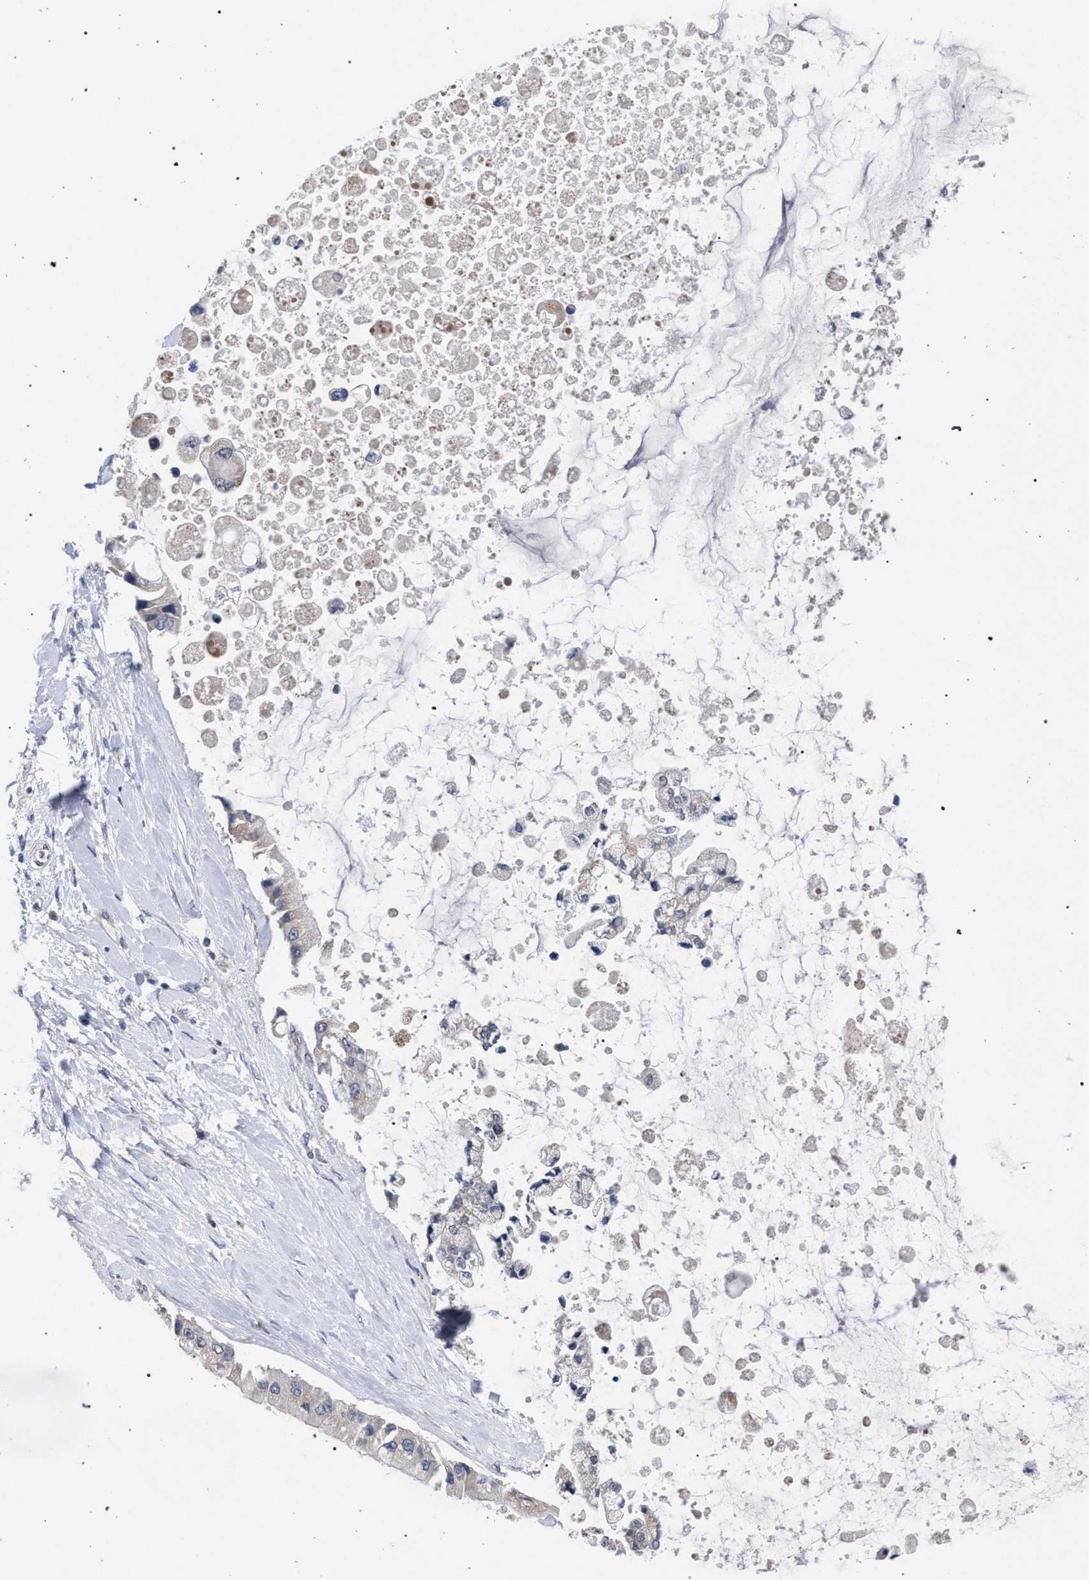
{"staining": {"intensity": "negative", "quantity": "none", "location": "none"}, "tissue": "liver cancer", "cell_type": "Tumor cells", "image_type": "cancer", "snomed": [{"axis": "morphology", "description": "Cholangiocarcinoma"}, {"axis": "topography", "description": "Liver"}], "caption": "Immunohistochemistry of human cholangiocarcinoma (liver) demonstrates no expression in tumor cells.", "gene": "GOLGA2", "patient": {"sex": "male", "age": 50}}